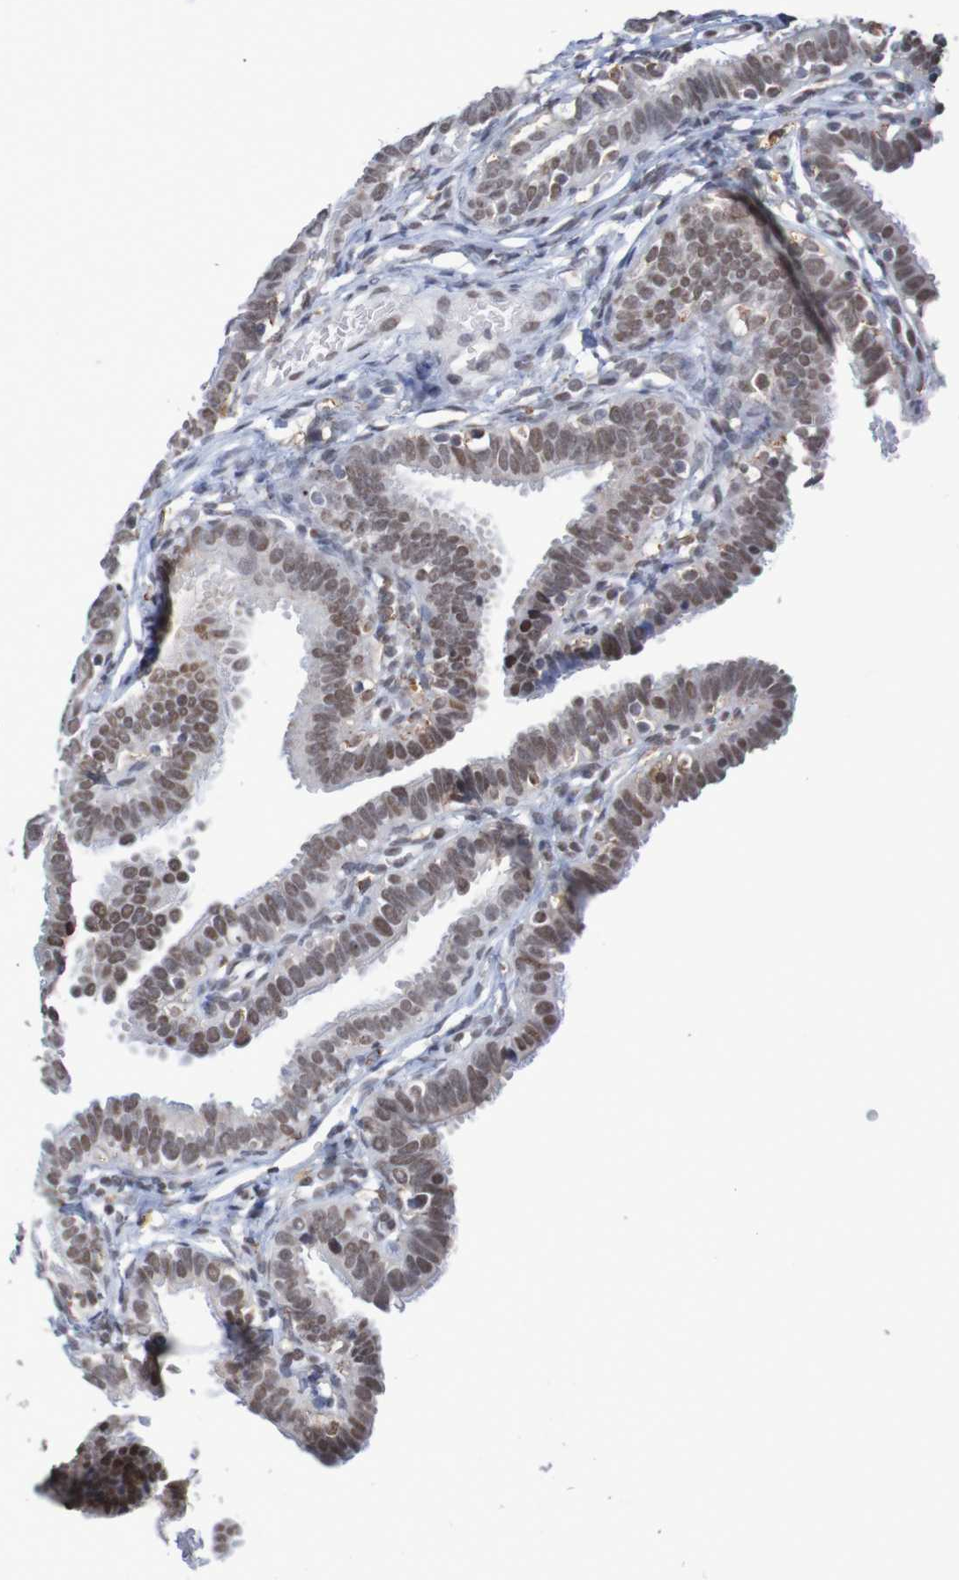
{"staining": {"intensity": "moderate", "quantity": ">75%", "location": "nuclear"}, "tissue": "fallopian tube", "cell_type": "Glandular cells", "image_type": "normal", "snomed": [{"axis": "morphology", "description": "Normal tissue, NOS"}, {"axis": "topography", "description": "Fallopian tube"}, {"axis": "topography", "description": "Placenta"}], "caption": "An immunohistochemistry (IHC) micrograph of normal tissue is shown. Protein staining in brown shows moderate nuclear positivity in fallopian tube within glandular cells.", "gene": "MRTFB", "patient": {"sex": "female", "age": 34}}